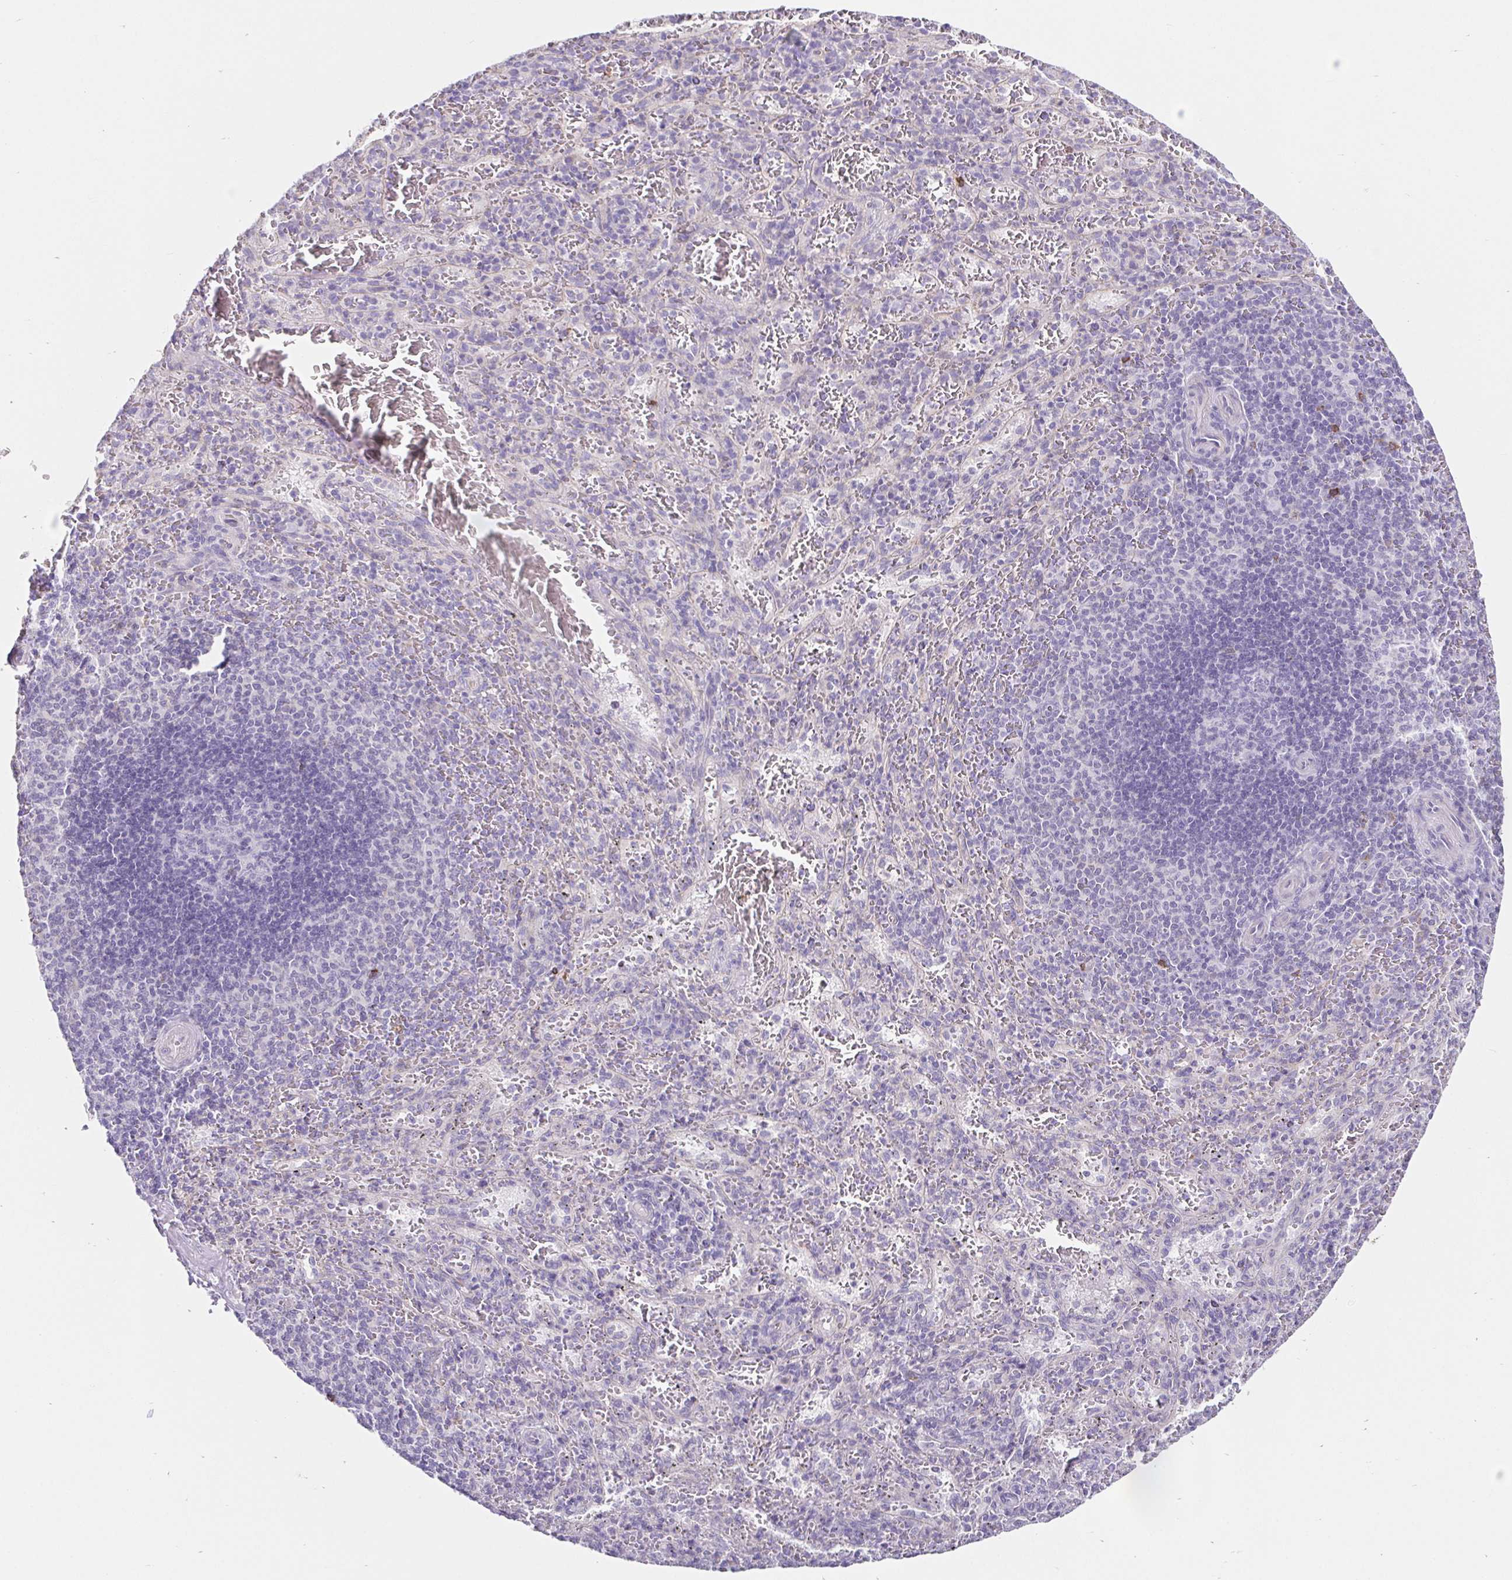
{"staining": {"intensity": "negative", "quantity": "none", "location": "none"}, "tissue": "spleen", "cell_type": "Cells in red pulp", "image_type": "normal", "snomed": [{"axis": "morphology", "description": "Normal tissue, NOS"}, {"axis": "topography", "description": "Spleen"}], "caption": "DAB (3,3'-diaminobenzidine) immunohistochemical staining of unremarkable human spleen displays no significant positivity in cells in red pulp.", "gene": "BCAS1", "patient": {"sex": "male", "age": 57}}